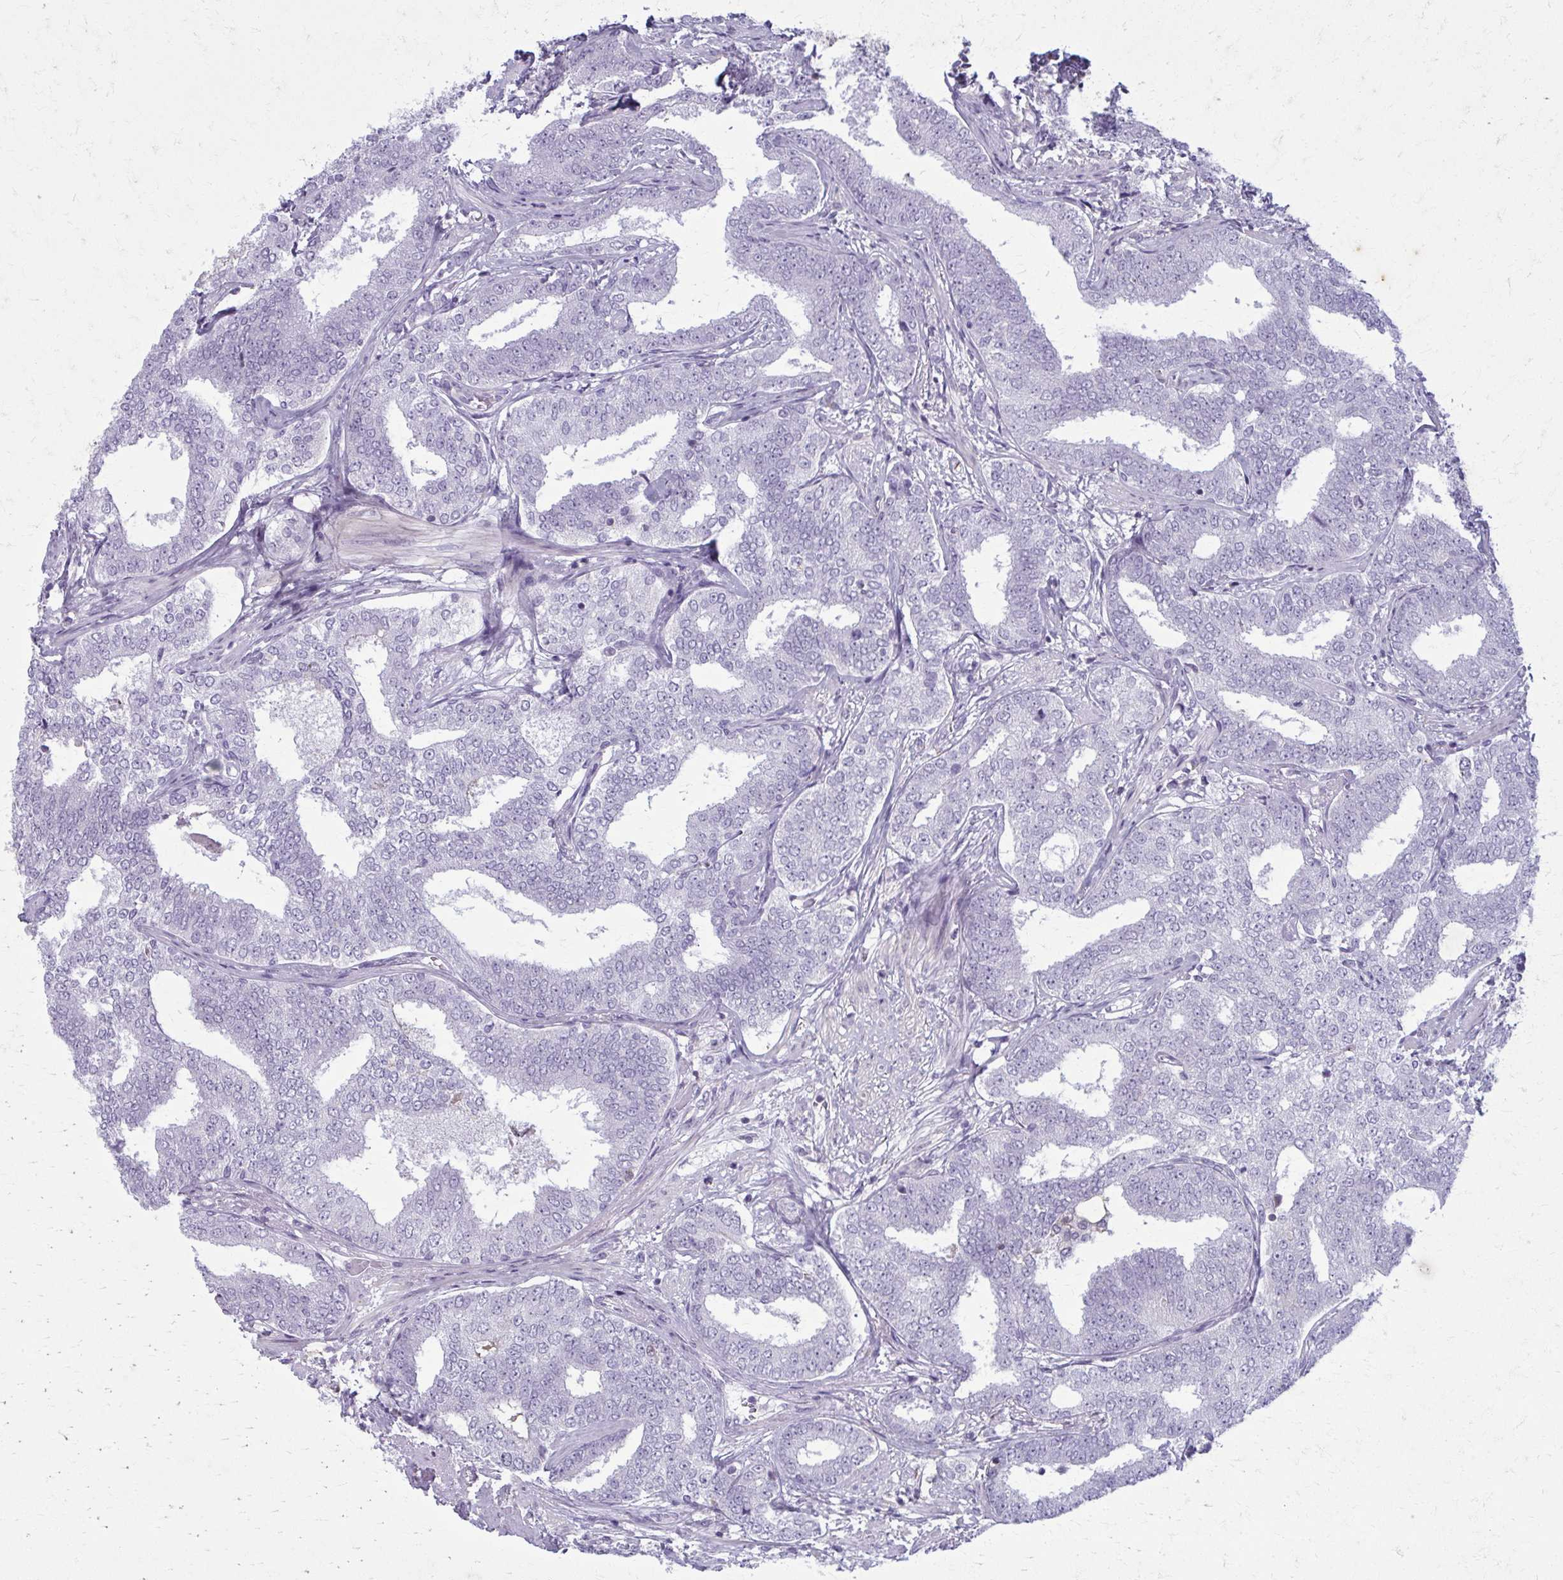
{"staining": {"intensity": "negative", "quantity": "none", "location": "none"}, "tissue": "prostate cancer", "cell_type": "Tumor cells", "image_type": "cancer", "snomed": [{"axis": "morphology", "description": "Adenocarcinoma, High grade"}, {"axis": "topography", "description": "Prostate"}], "caption": "A photomicrograph of prostate cancer stained for a protein displays no brown staining in tumor cells.", "gene": "CARD9", "patient": {"sex": "male", "age": 72}}